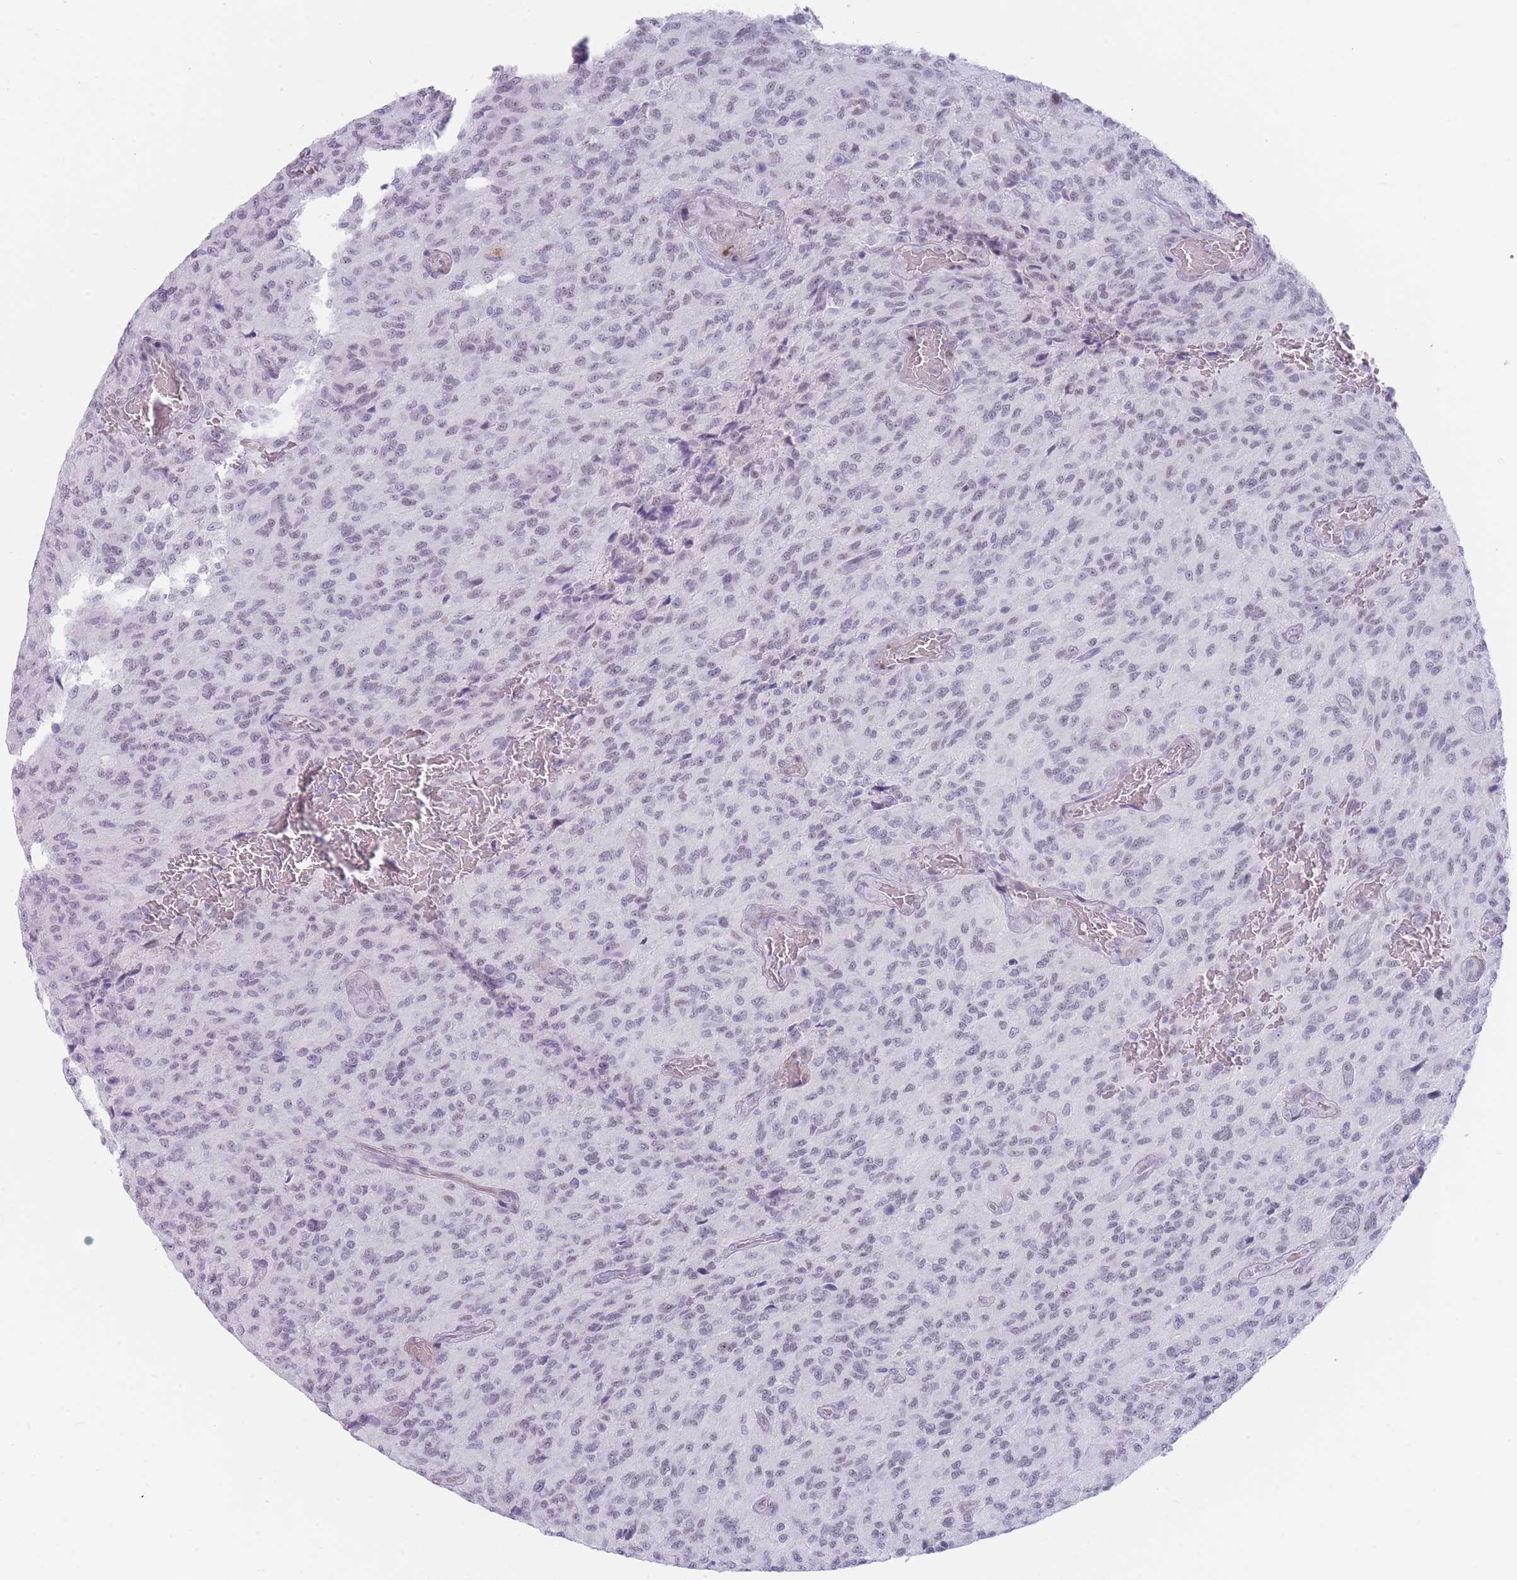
{"staining": {"intensity": "negative", "quantity": "none", "location": "none"}, "tissue": "glioma", "cell_type": "Tumor cells", "image_type": "cancer", "snomed": [{"axis": "morphology", "description": "Normal tissue, NOS"}, {"axis": "morphology", "description": "Glioma, malignant, High grade"}, {"axis": "topography", "description": "Cerebral cortex"}], "caption": "Human glioma stained for a protein using immunohistochemistry (IHC) shows no positivity in tumor cells.", "gene": "IFNA6", "patient": {"sex": "male", "age": 56}}